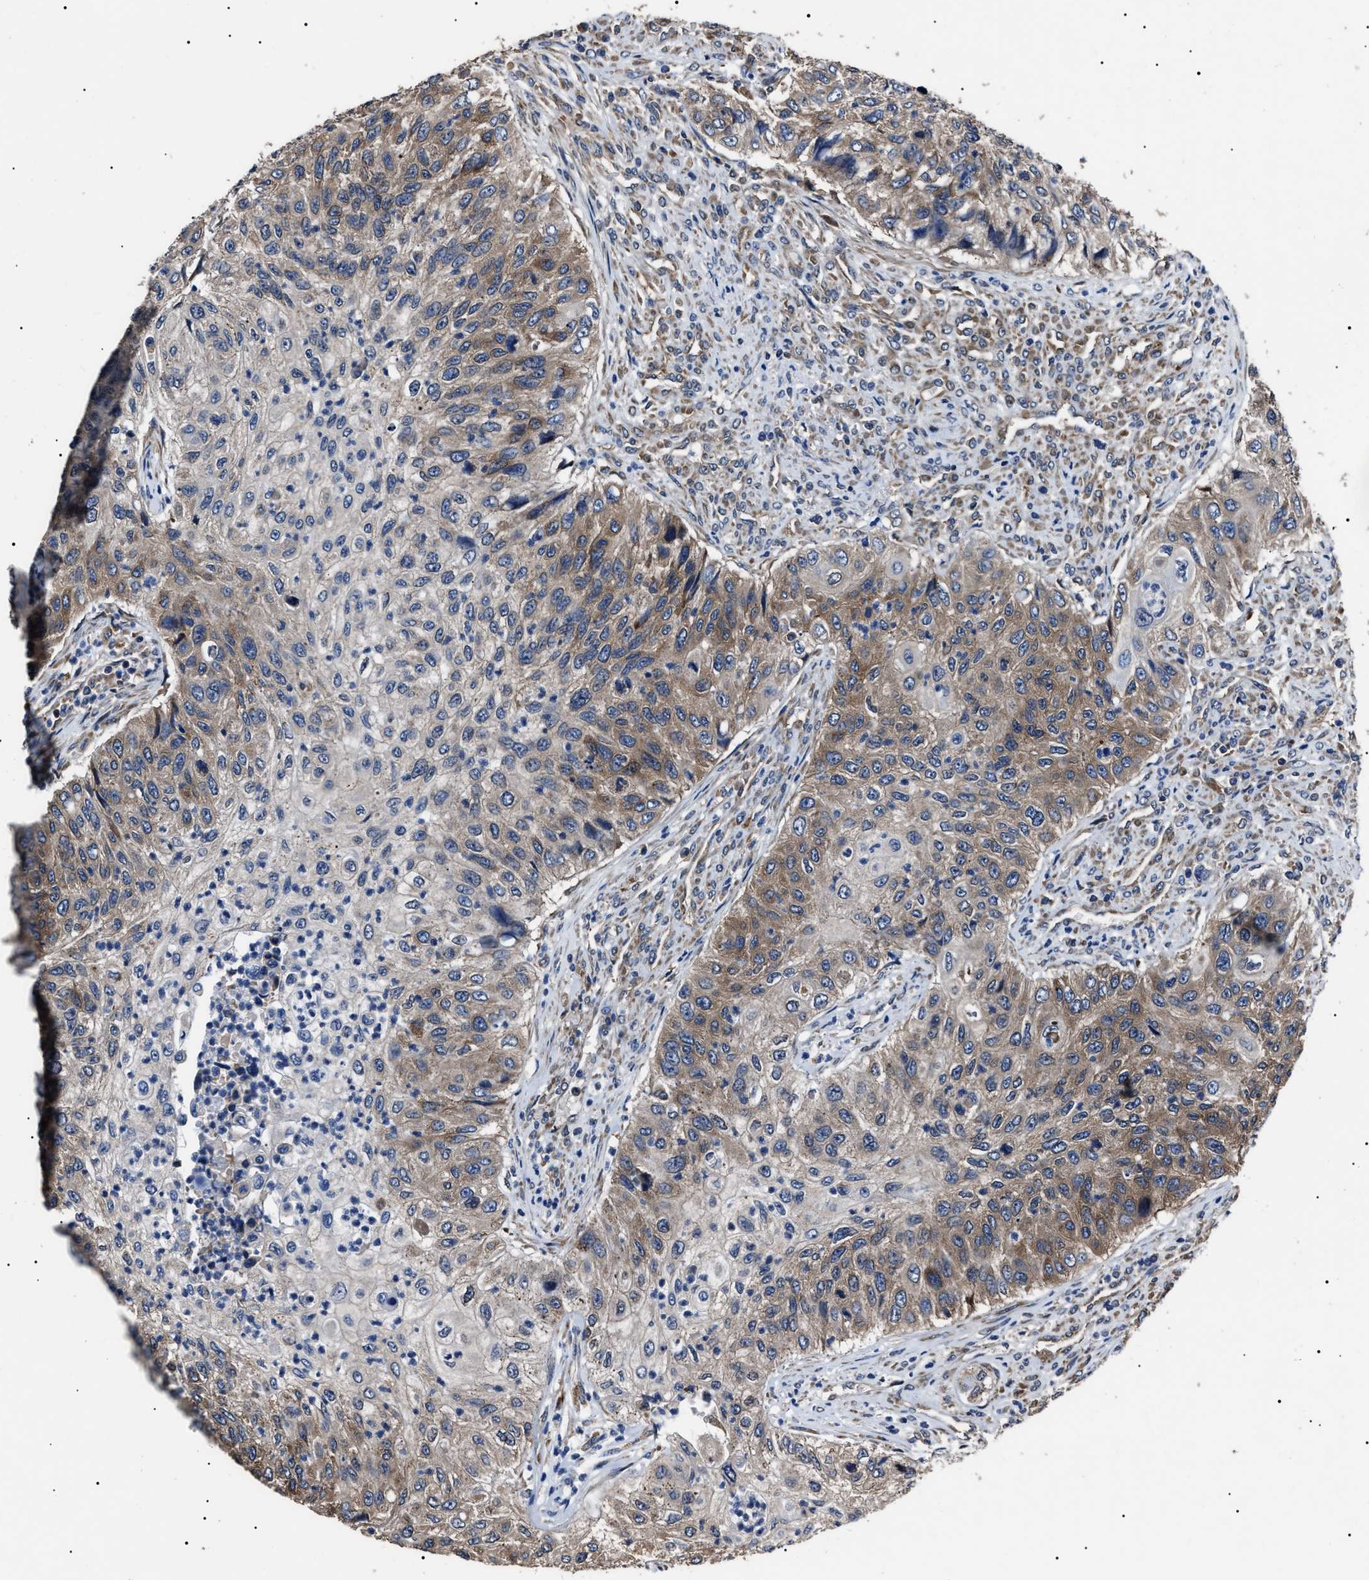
{"staining": {"intensity": "moderate", "quantity": "25%-75%", "location": "cytoplasmic/membranous"}, "tissue": "urothelial cancer", "cell_type": "Tumor cells", "image_type": "cancer", "snomed": [{"axis": "morphology", "description": "Urothelial carcinoma, High grade"}, {"axis": "topography", "description": "Urinary bladder"}], "caption": "Immunohistochemistry (DAB) staining of human urothelial cancer reveals moderate cytoplasmic/membranous protein positivity in approximately 25%-75% of tumor cells.", "gene": "CCT8", "patient": {"sex": "female", "age": 60}}